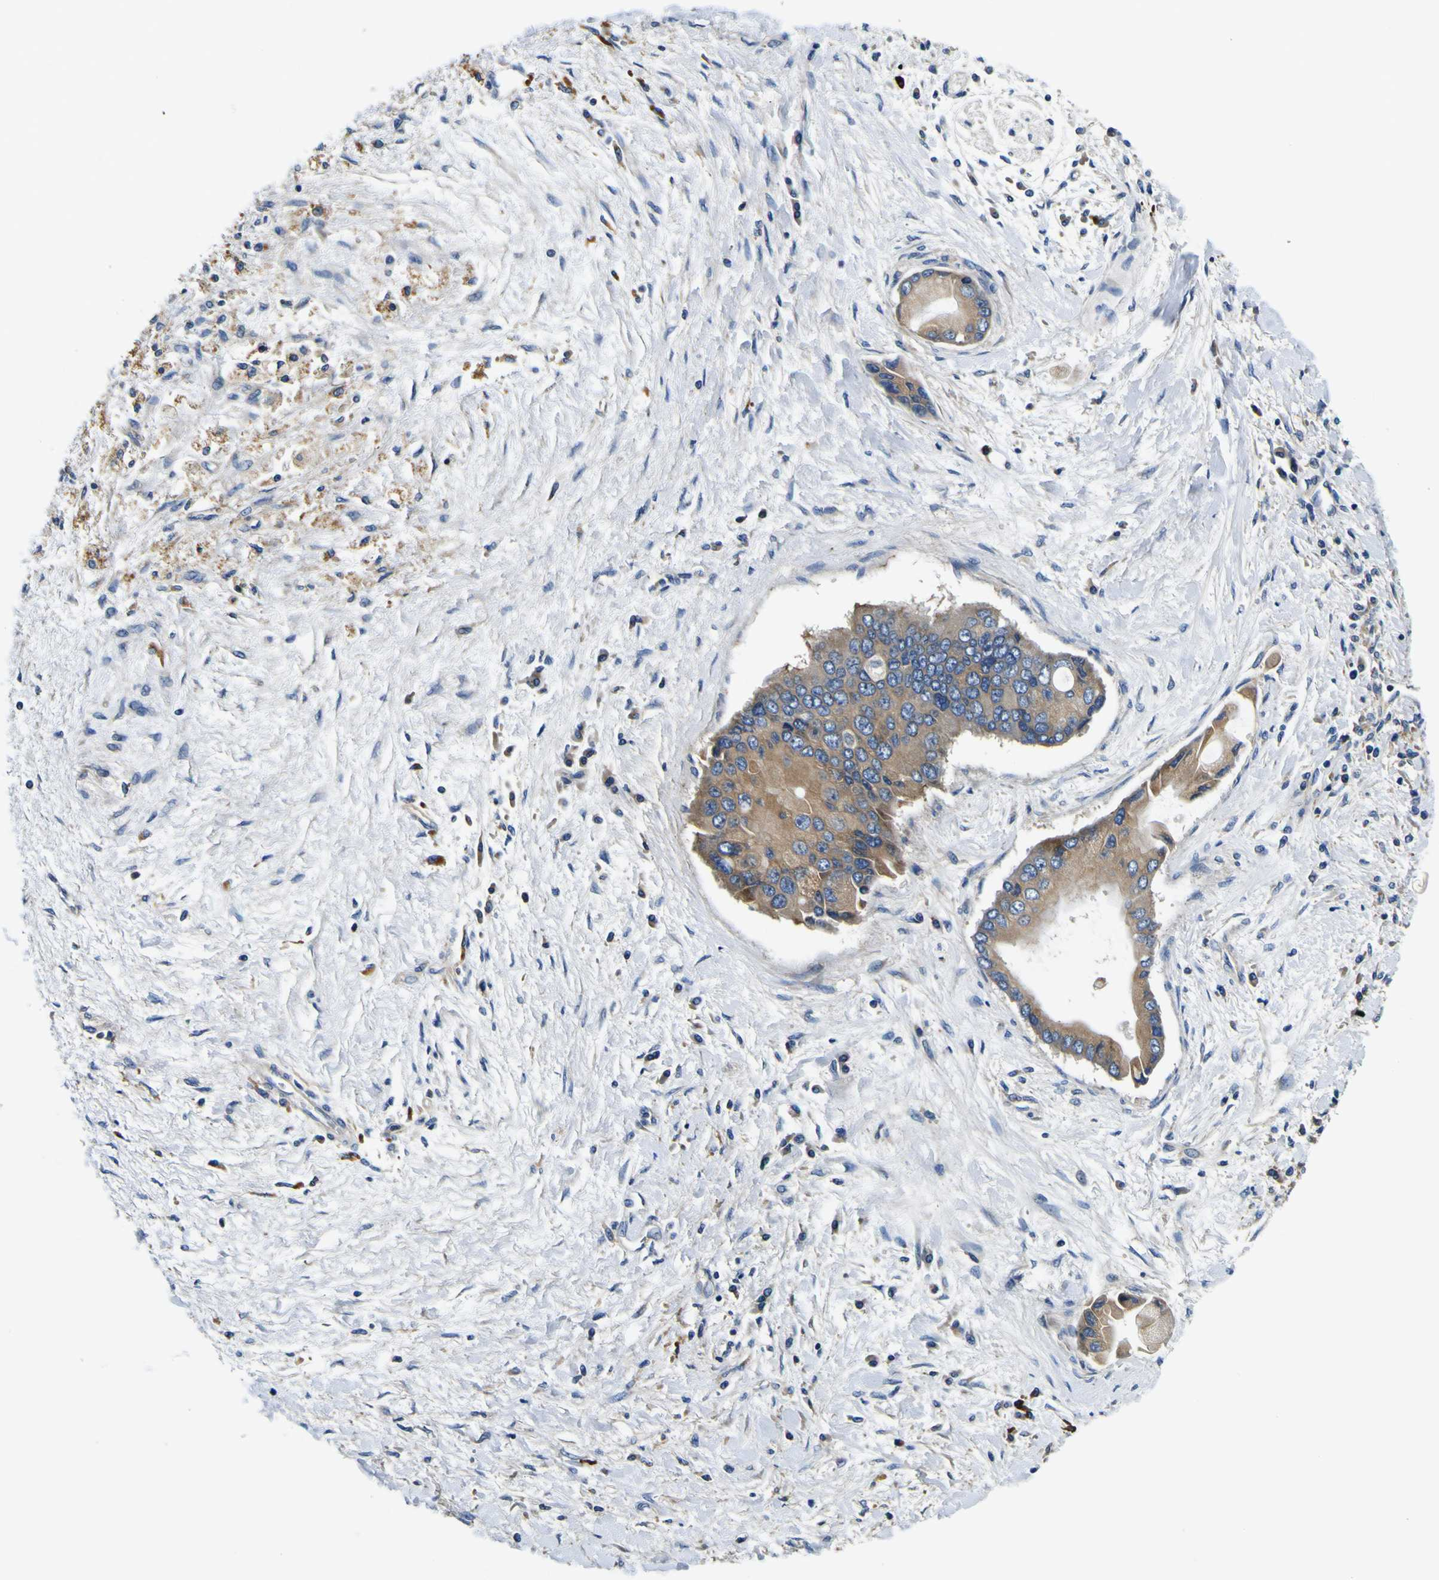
{"staining": {"intensity": "moderate", "quantity": ">75%", "location": "cytoplasmic/membranous"}, "tissue": "liver cancer", "cell_type": "Tumor cells", "image_type": "cancer", "snomed": [{"axis": "morphology", "description": "Cholangiocarcinoma"}, {"axis": "topography", "description": "Liver"}], "caption": "IHC staining of liver cancer, which reveals medium levels of moderate cytoplasmic/membranous positivity in about >75% of tumor cells indicating moderate cytoplasmic/membranous protein staining. The staining was performed using DAB (3,3'-diaminobenzidine) (brown) for protein detection and nuclei were counterstained in hematoxylin (blue).", "gene": "CLSTN1", "patient": {"sex": "male", "age": 50}}